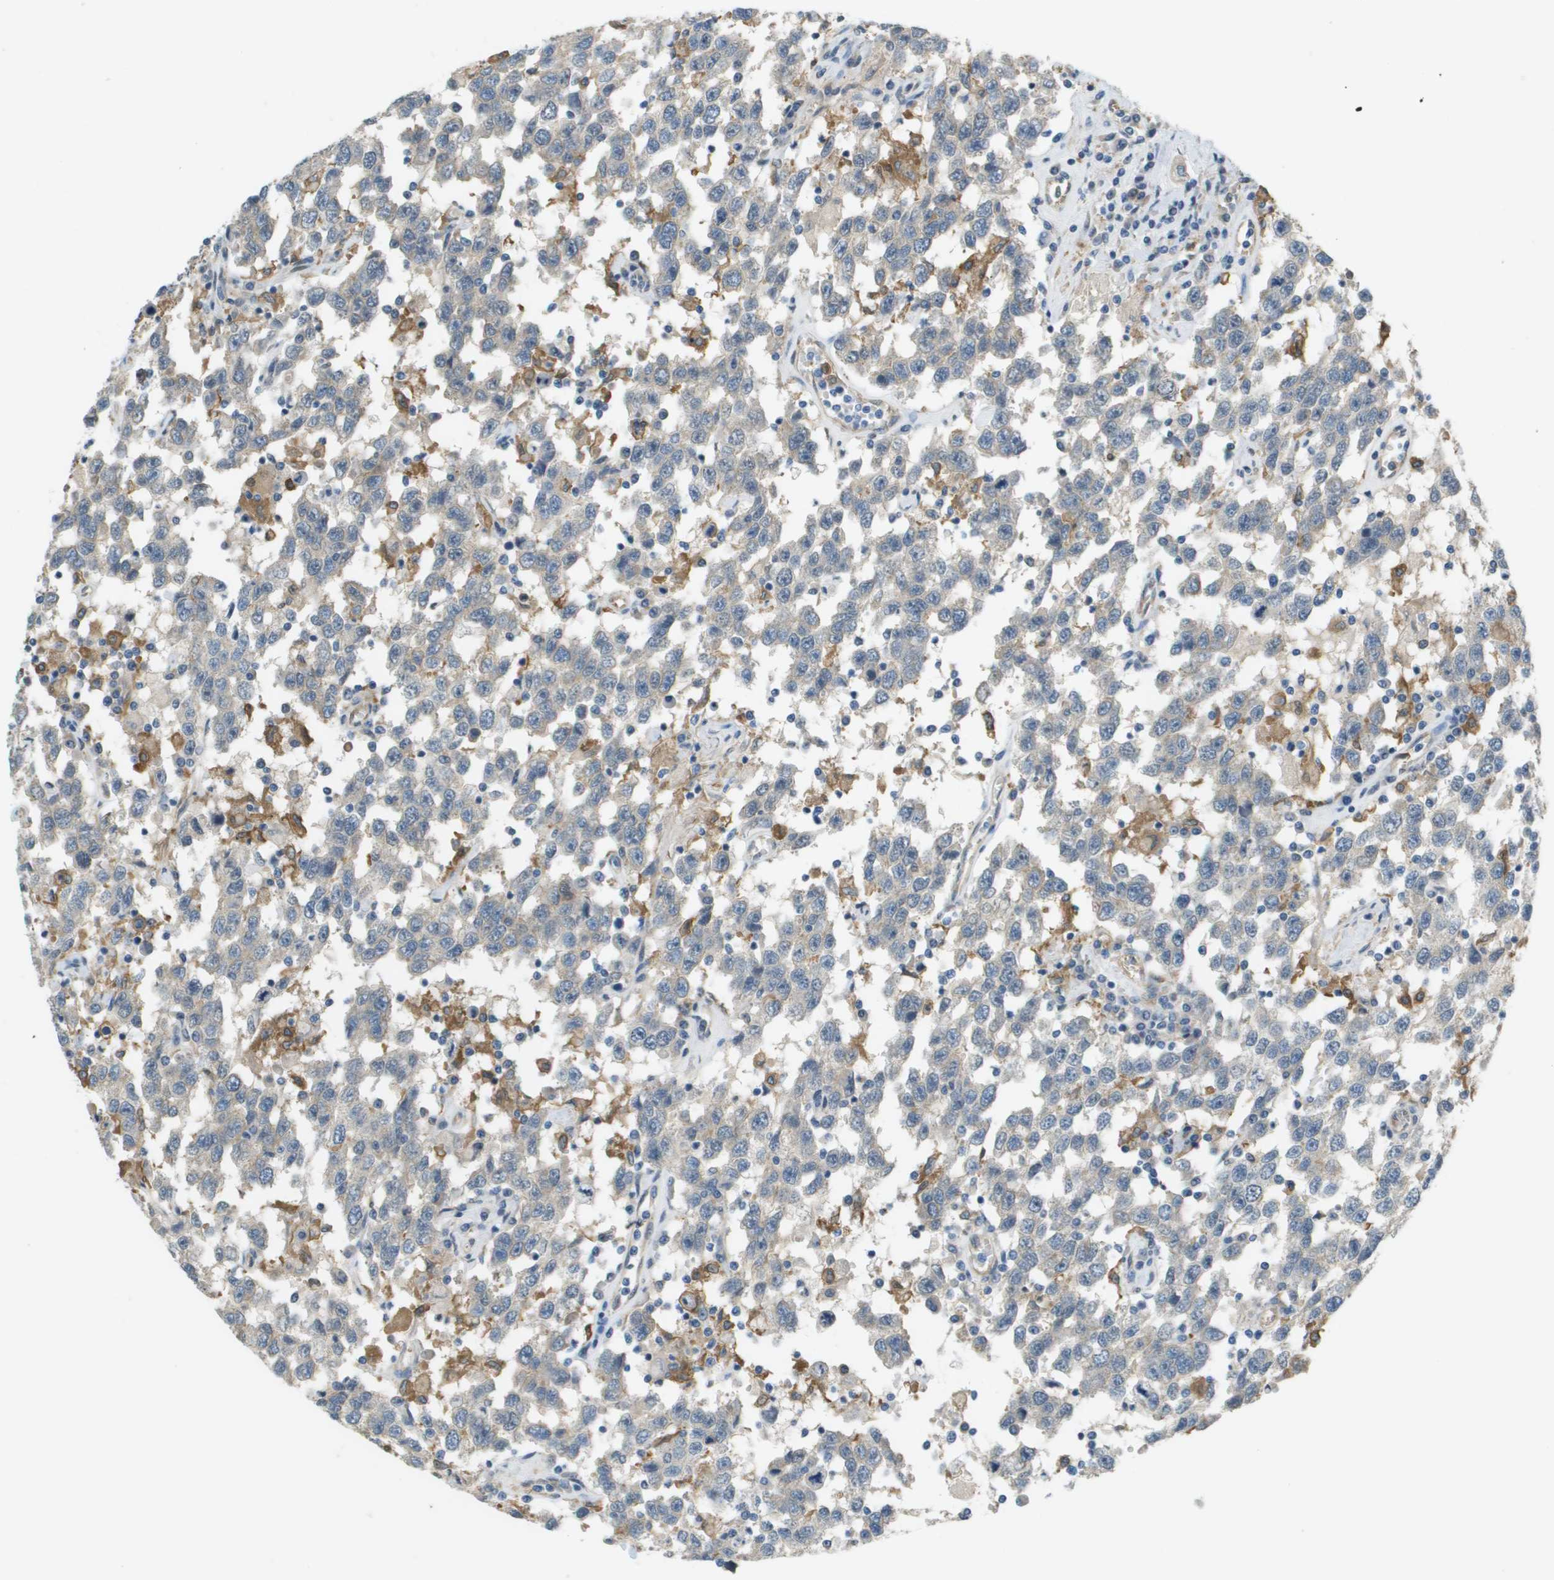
{"staining": {"intensity": "negative", "quantity": "none", "location": "none"}, "tissue": "testis cancer", "cell_type": "Tumor cells", "image_type": "cancer", "snomed": [{"axis": "morphology", "description": "Seminoma, NOS"}, {"axis": "topography", "description": "Testis"}], "caption": "Tumor cells show no significant staining in testis cancer.", "gene": "CORO1B", "patient": {"sex": "male", "age": 41}}